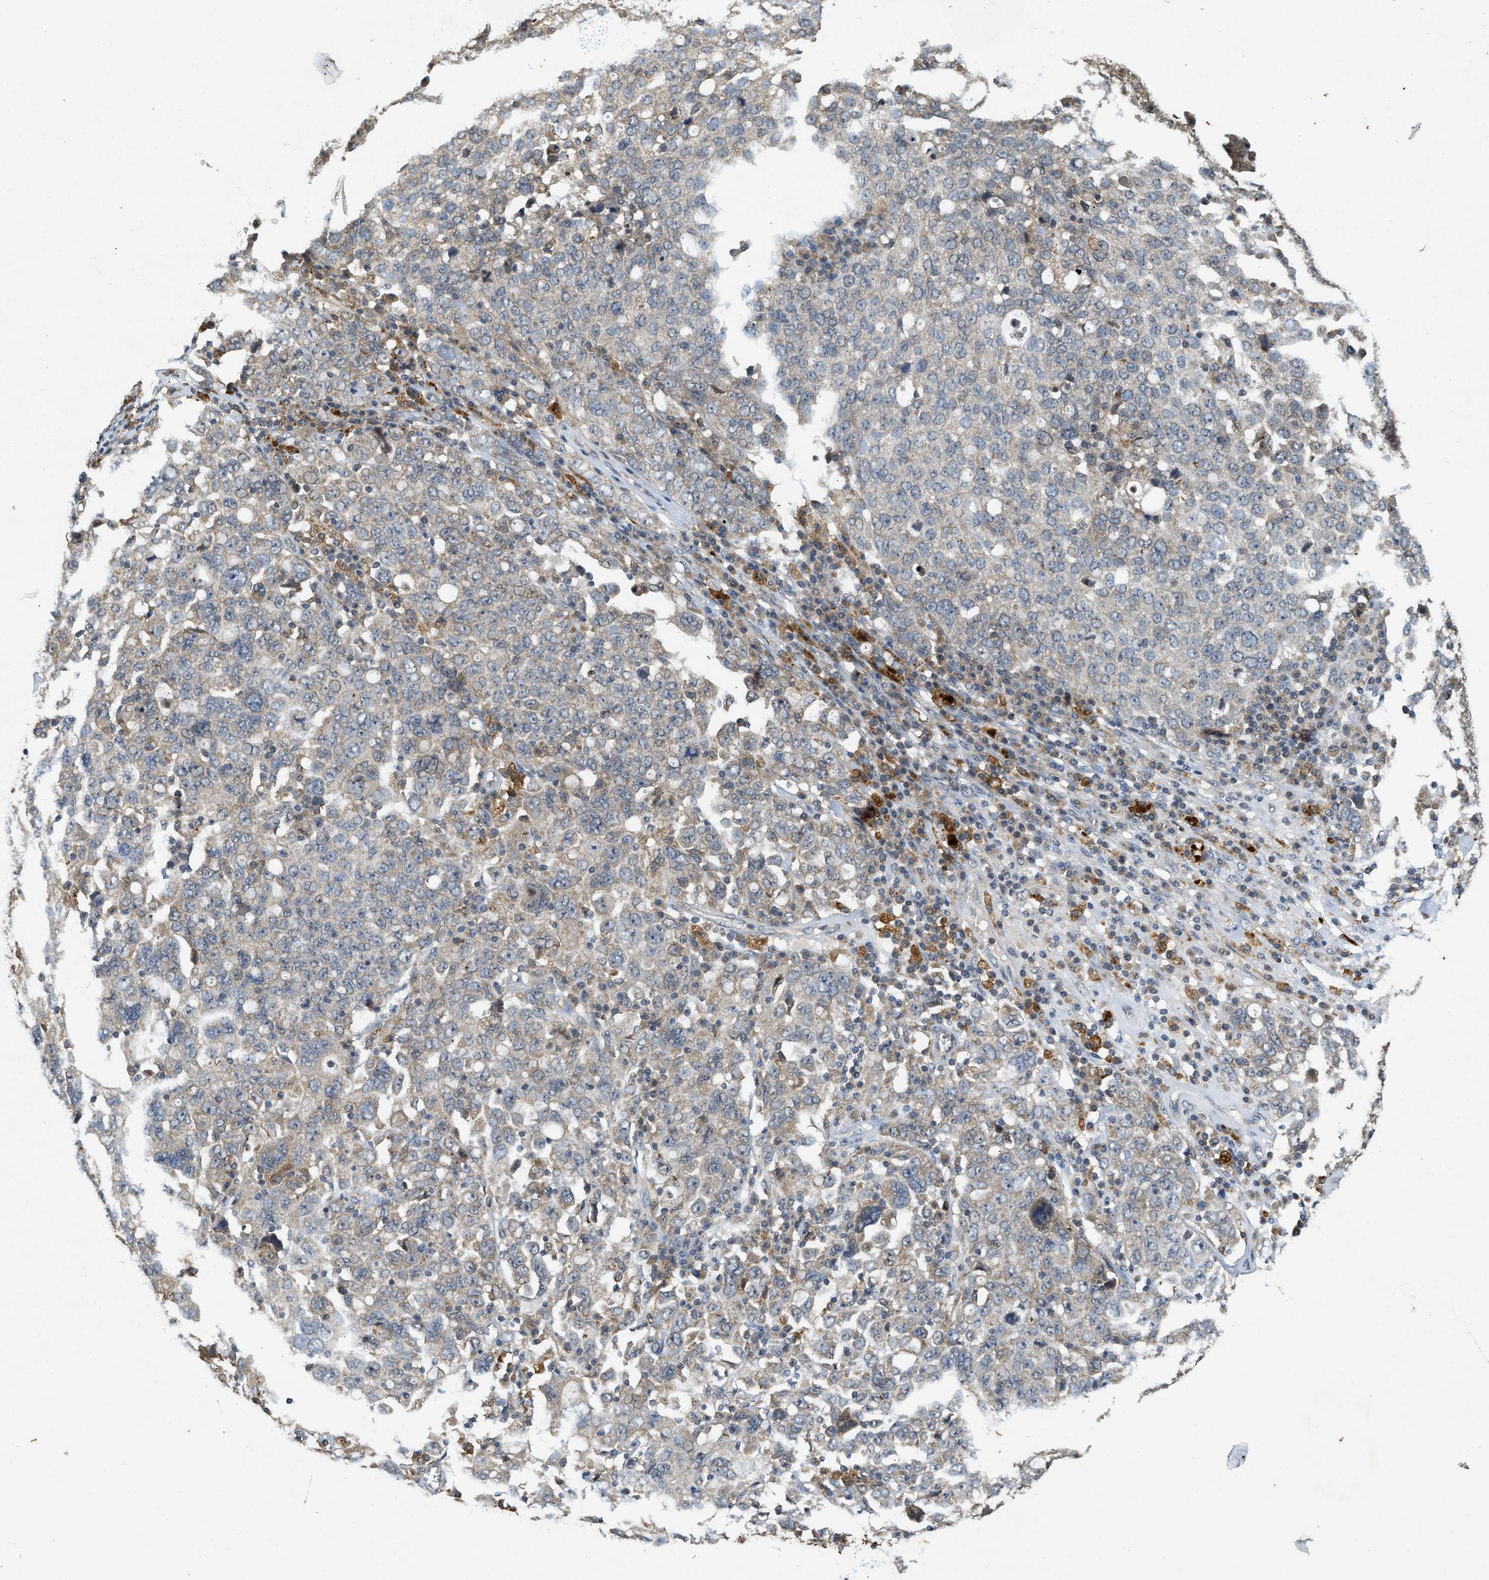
{"staining": {"intensity": "weak", "quantity": "<25%", "location": "cytoplasmic/membranous"}, "tissue": "ovarian cancer", "cell_type": "Tumor cells", "image_type": "cancer", "snomed": [{"axis": "morphology", "description": "Carcinoma, endometroid"}, {"axis": "topography", "description": "Ovary"}], "caption": "This is a histopathology image of immunohistochemistry staining of ovarian cancer (endometroid carcinoma), which shows no positivity in tumor cells.", "gene": "KIF21A", "patient": {"sex": "female", "age": 62}}